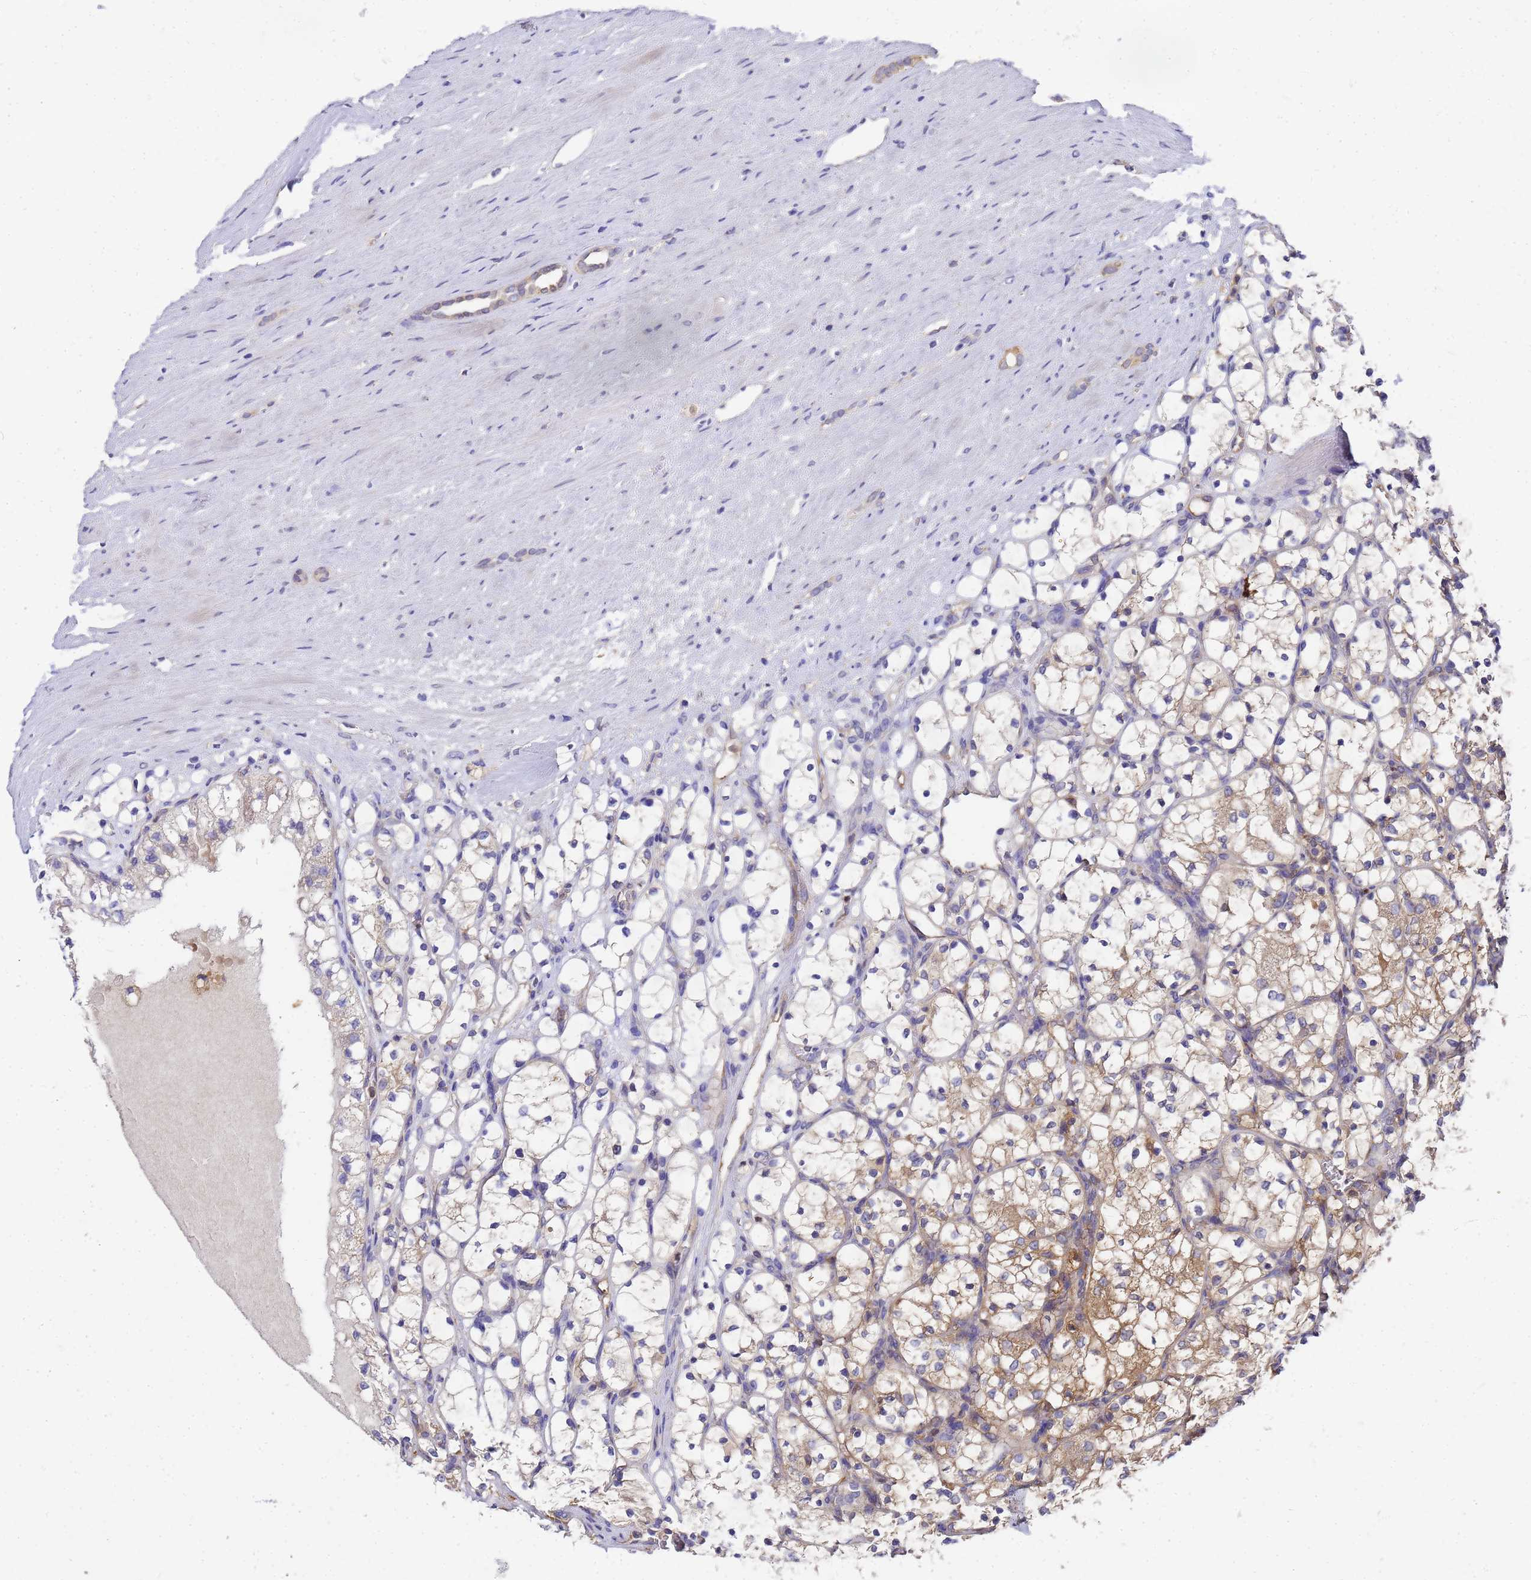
{"staining": {"intensity": "moderate", "quantity": "<25%", "location": "cytoplasmic/membranous"}, "tissue": "renal cancer", "cell_type": "Tumor cells", "image_type": "cancer", "snomed": [{"axis": "morphology", "description": "Adenocarcinoma, NOS"}, {"axis": "topography", "description": "Kidney"}], "caption": "About <25% of tumor cells in renal adenocarcinoma exhibit moderate cytoplasmic/membranous protein expression as visualized by brown immunohistochemical staining.", "gene": "SLC35E2B", "patient": {"sex": "female", "age": 69}}